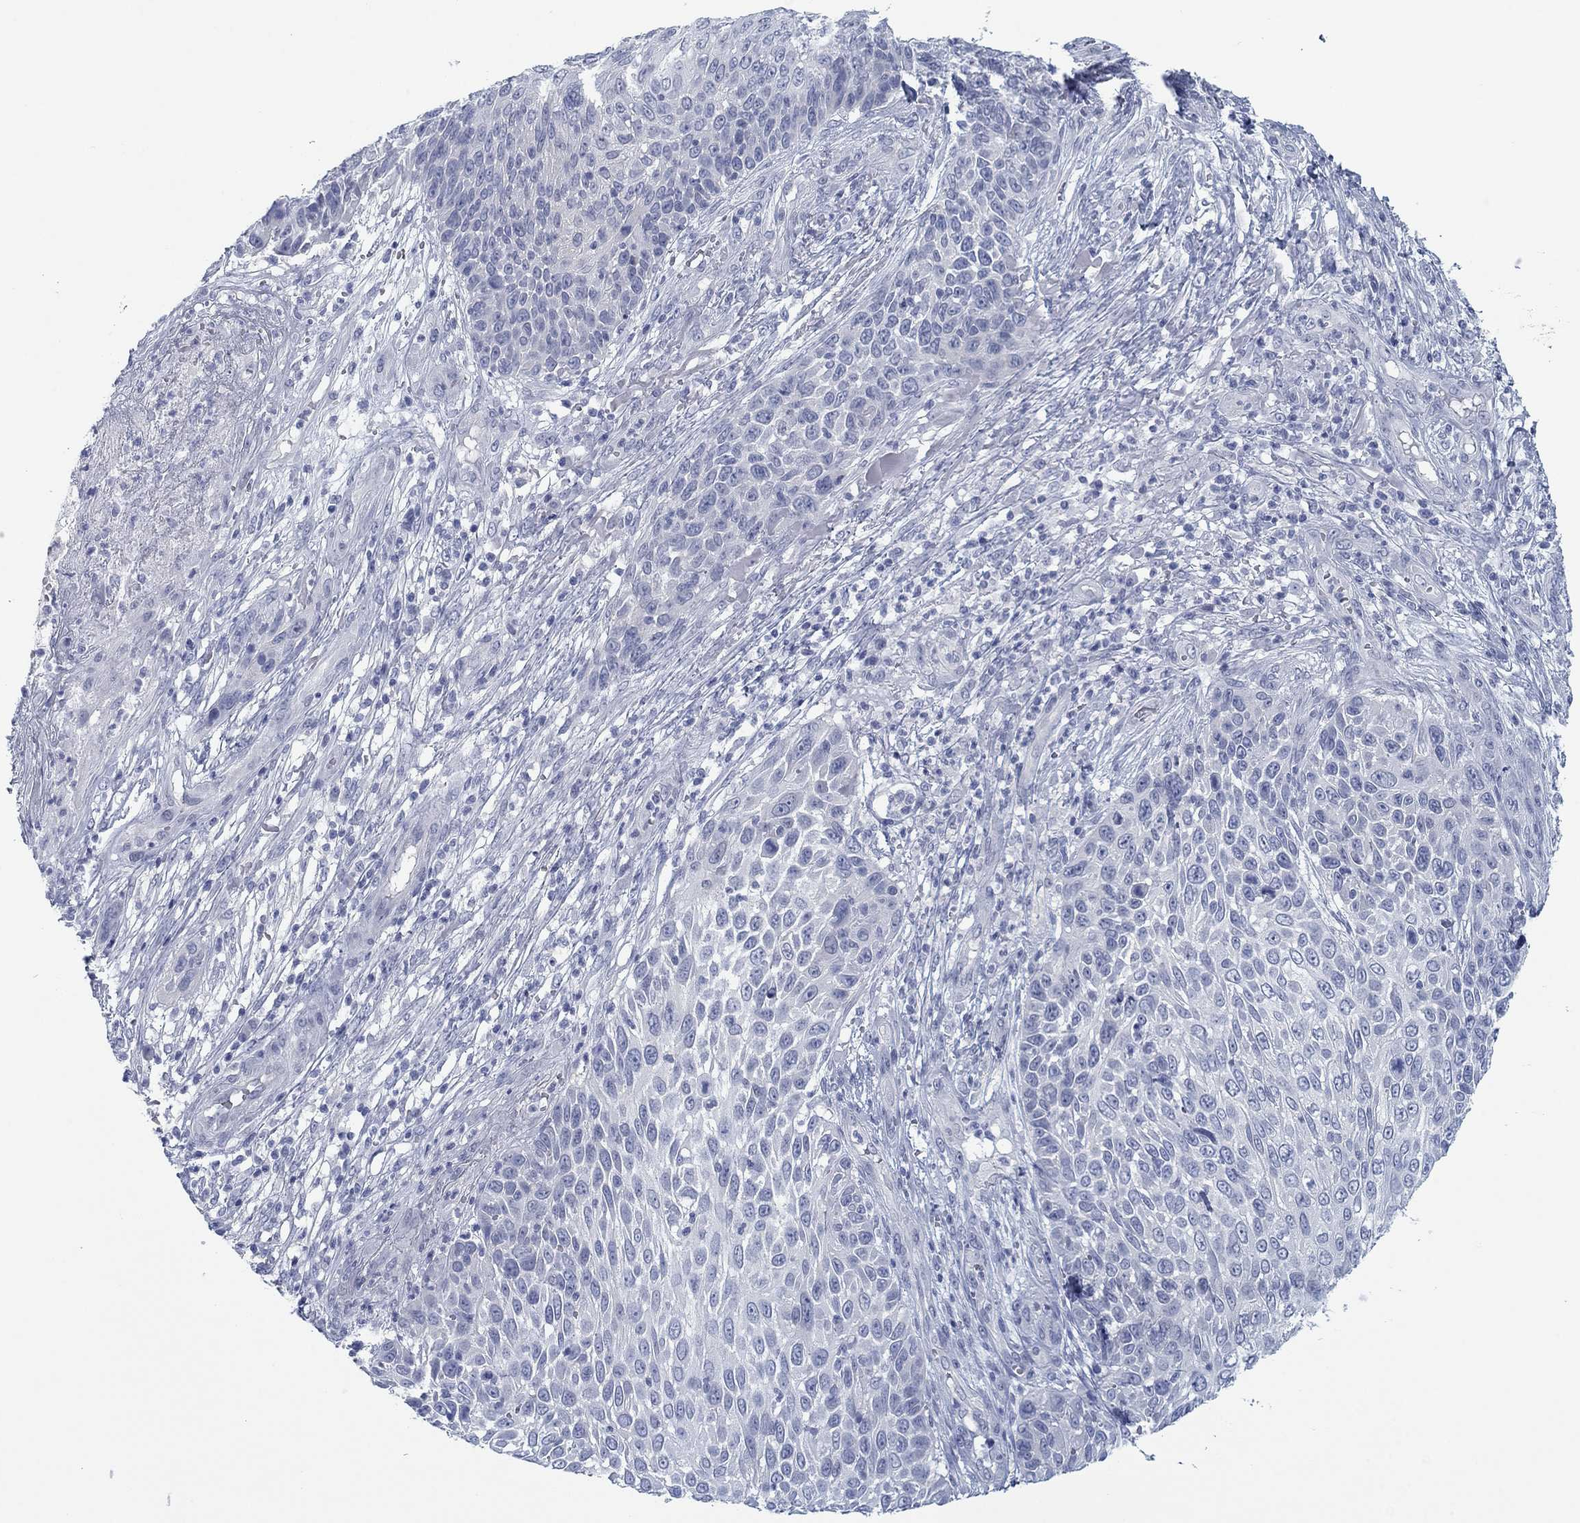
{"staining": {"intensity": "negative", "quantity": "none", "location": "none"}, "tissue": "skin cancer", "cell_type": "Tumor cells", "image_type": "cancer", "snomed": [{"axis": "morphology", "description": "Squamous cell carcinoma, NOS"}, {"axis": "topography", "description": "Skin"}], "caption": "A micrograph of human skin cancer (squamous cell carcinoma) is negative for staining in tumor cells.", "gene": "DNAL1", "patient": {"sex": "male", "age": 92}}